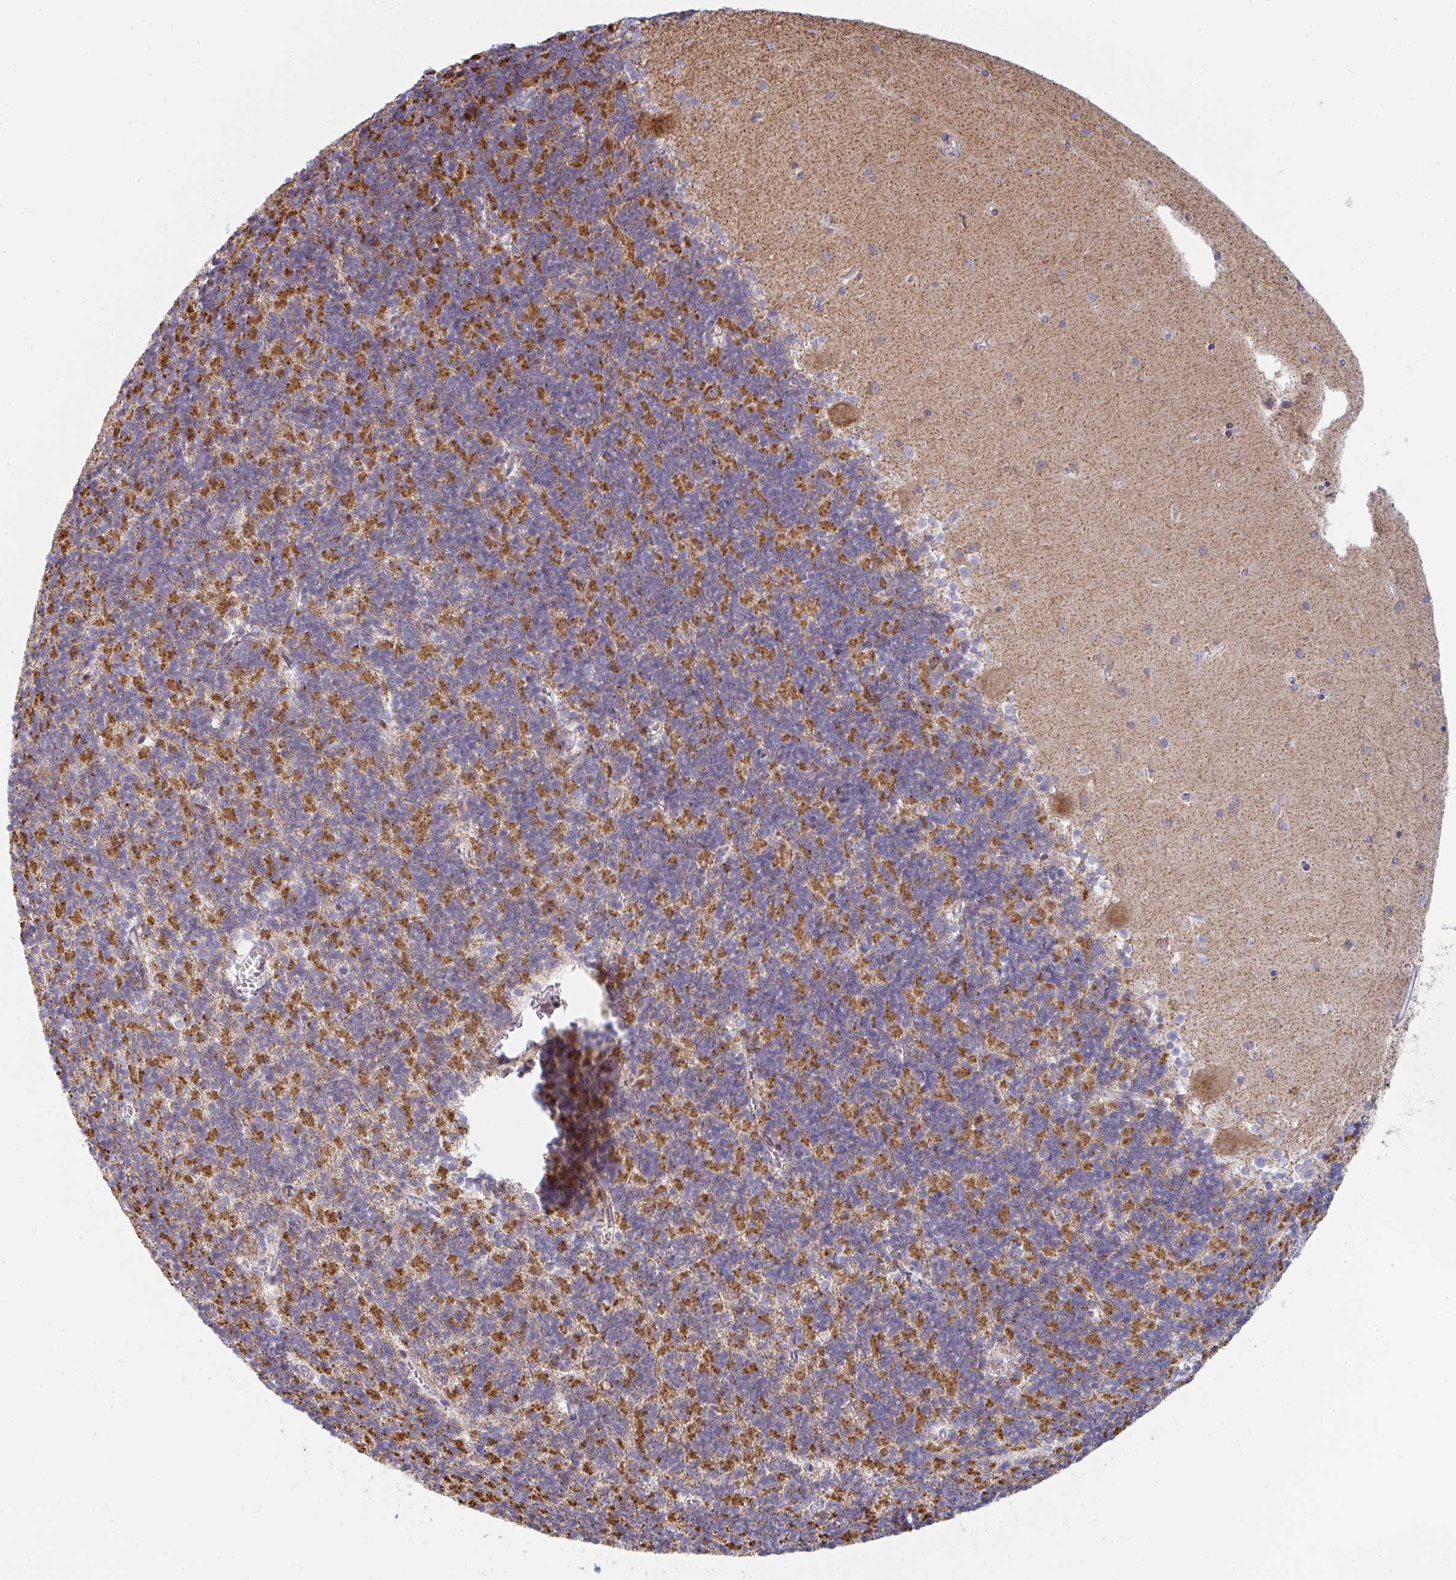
{"staining": {"intensity": "moderate", "quantity": "25%-75%", "location": "cytoplasmic/membranous"}, "tissue": "cerebellum", "cell_type": "Cells in granular layer", "image_type": "normal", "snomed": [{"axis": "morphology", "description": "Normal tissue, NOS"}, {"axis": "topography", "description": "Cerebellum"}], "caption": "Immunohistochemical staining of normal cerebellum displays medium levels of moderate cytoplasmic/membranous expression in approximately 25%-75% of cells in granular layer.", "gene": "PRKCH", "patient": {"sex": "male", "age": 54}}